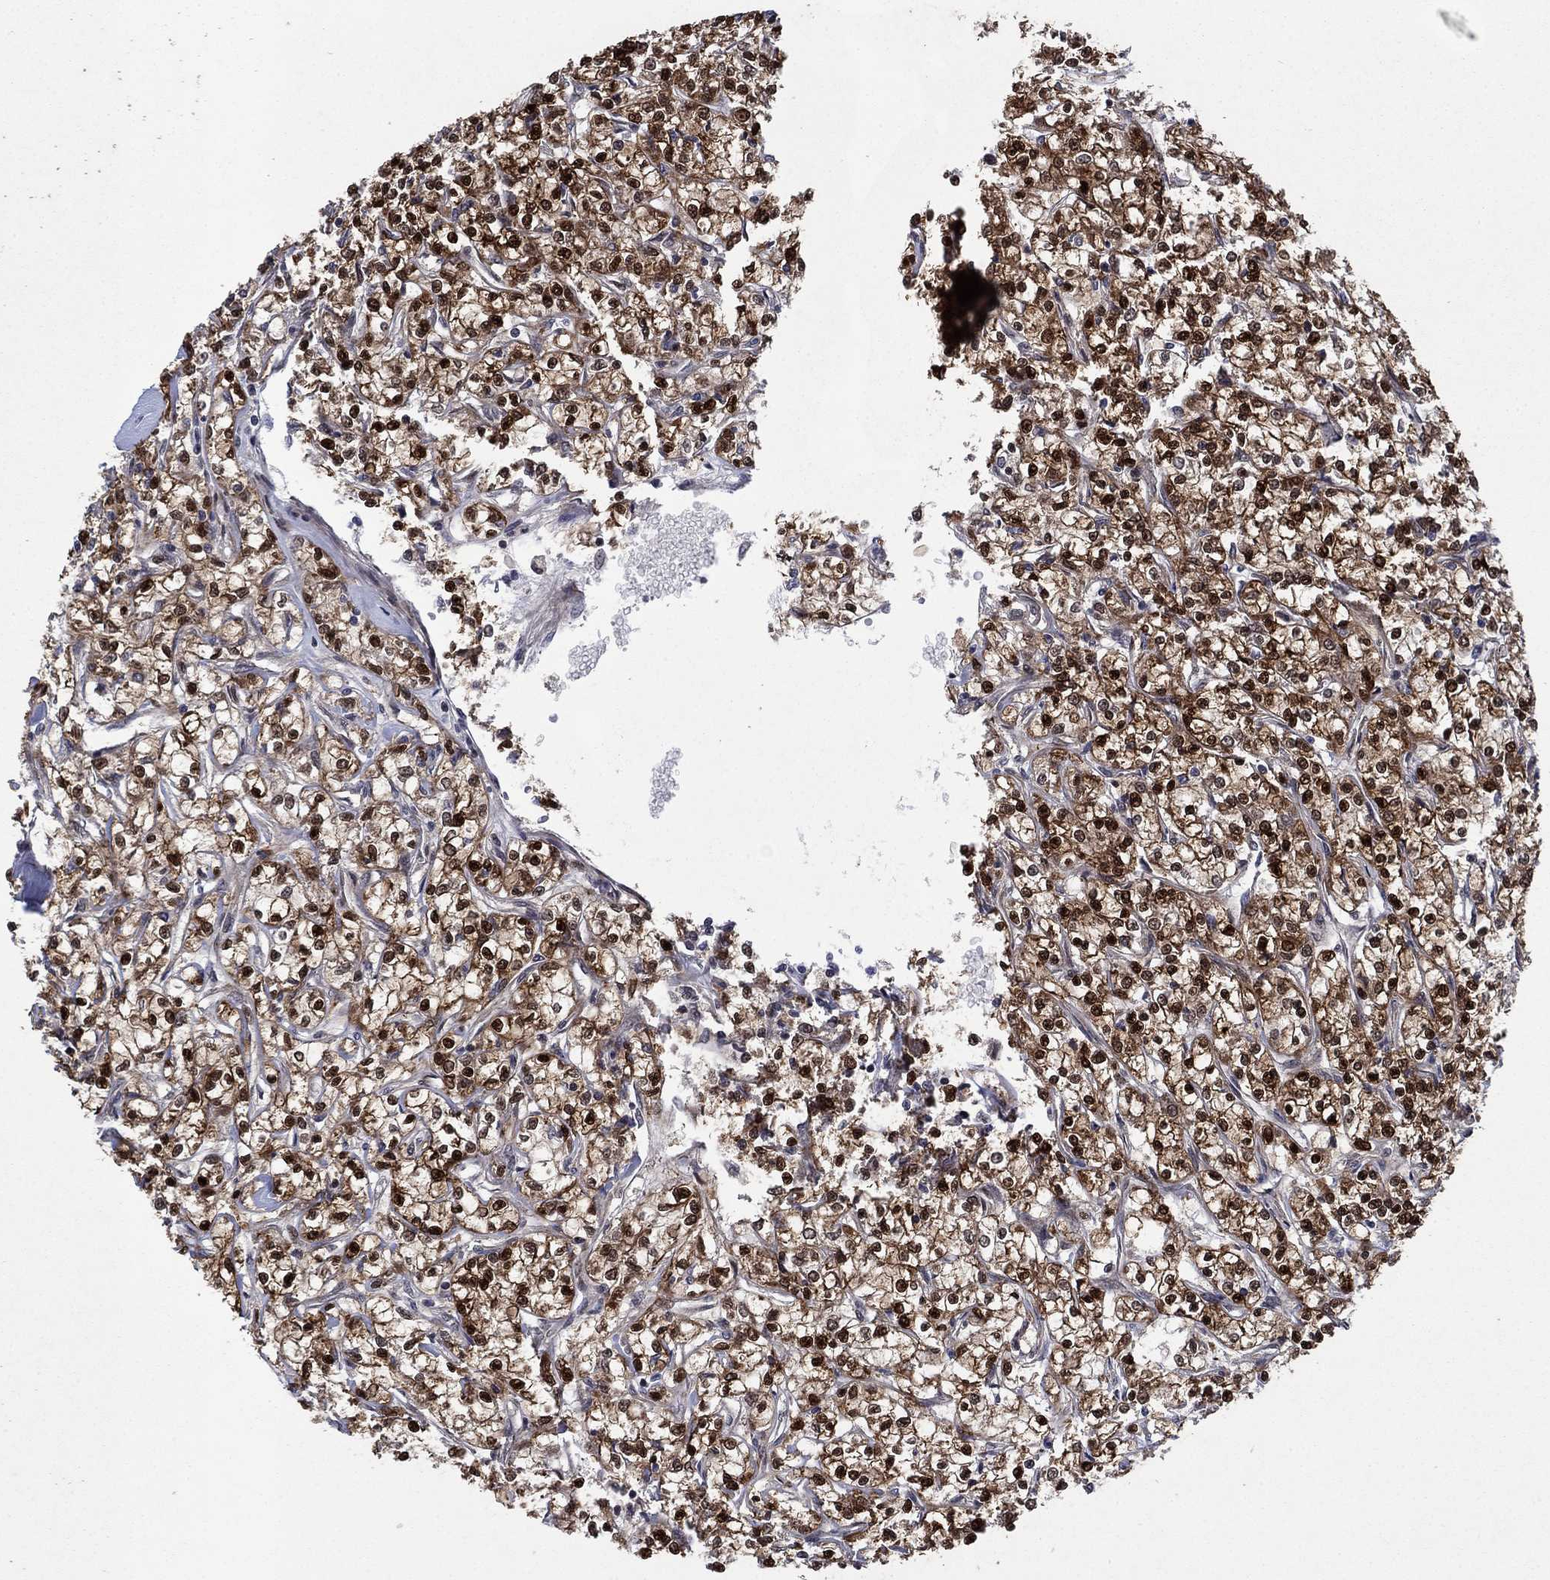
{"staining": {"intensity": "strong", "quantity": ">75%", "location": "cytoplasmic/membranous,nuclear"}, "tissue": "renal cancer", "cell_type": "Tumor cells", "image_type": "cancer", "snomed": [{"axis": "morphology", "description": "Adenocarcinoma, NOS"}, {"axis": "topography", "description": "Kidney"}], "caption": "Approximately >75% of tumor cells in renal adenocarcinoma reveal strong cytoplasmic/membranous and nuclear protein expression as visualized by brown immunohistochemical staining.", "gene": "PRICKLE4", "patient": {"sex": "female", "age": 59}}